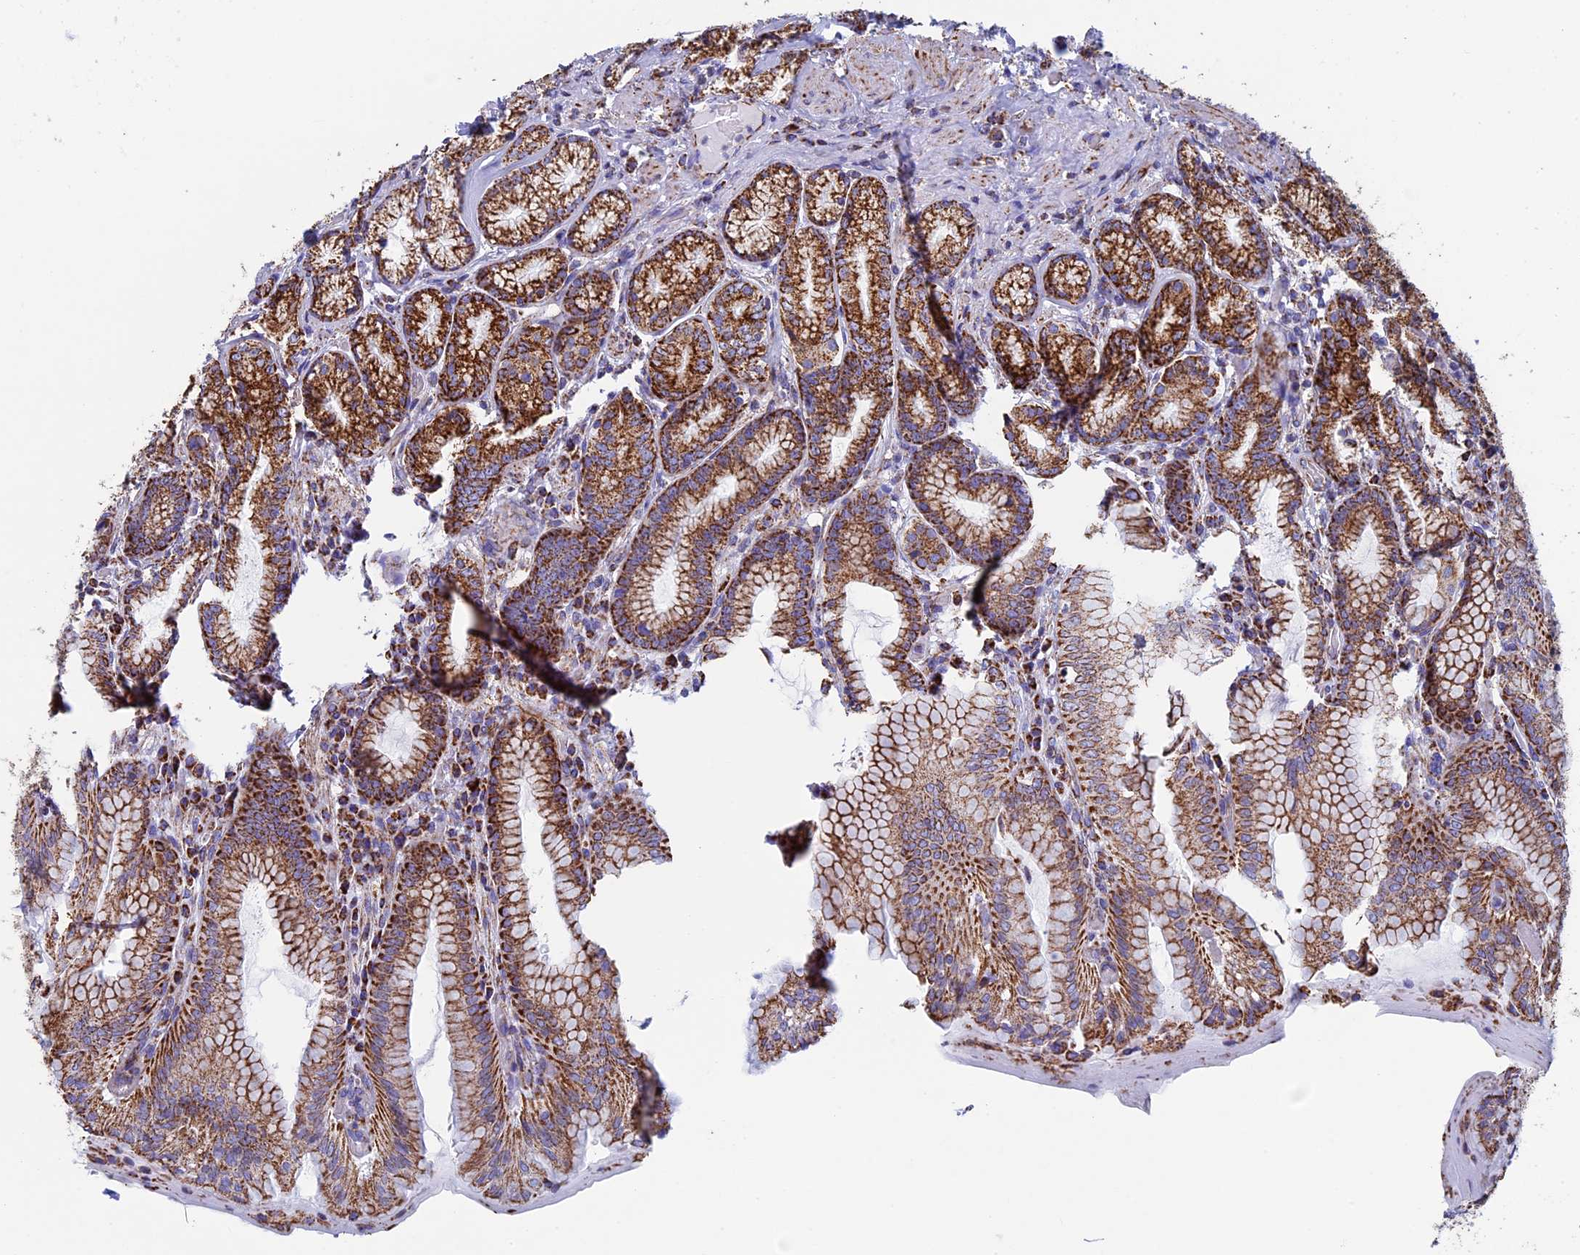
{"staining": {"intensity": "strong", "quantity": ">75%", "location": "cytoplasmic/membranous"}, "tissue": "stomach", "cell_type": "Glandular cells", "image_type": "normal", "snomed": [{"axis": "morphology", "description": "Normal tissue, NOS"}, {"axis": "topography", "description": "Stomach, upper"}, {"axis": "topography", "description": "Stomach, lower"}], "caption": "High-magnification brightfield microscopy of normal stomach stained with DAB (brown) and counterstained with hematoxylin (blue). glandular cells exhibit strong cytoplasmic/membranous expression is present in approximately>75% of cells. The staining is performed using DAB brown chromogen to label protein expression. The nuclei are counter-stained blue using hematoxylin.", "gene": "UQCRFS1", "patient": {"sex": "female", "age": 76}}